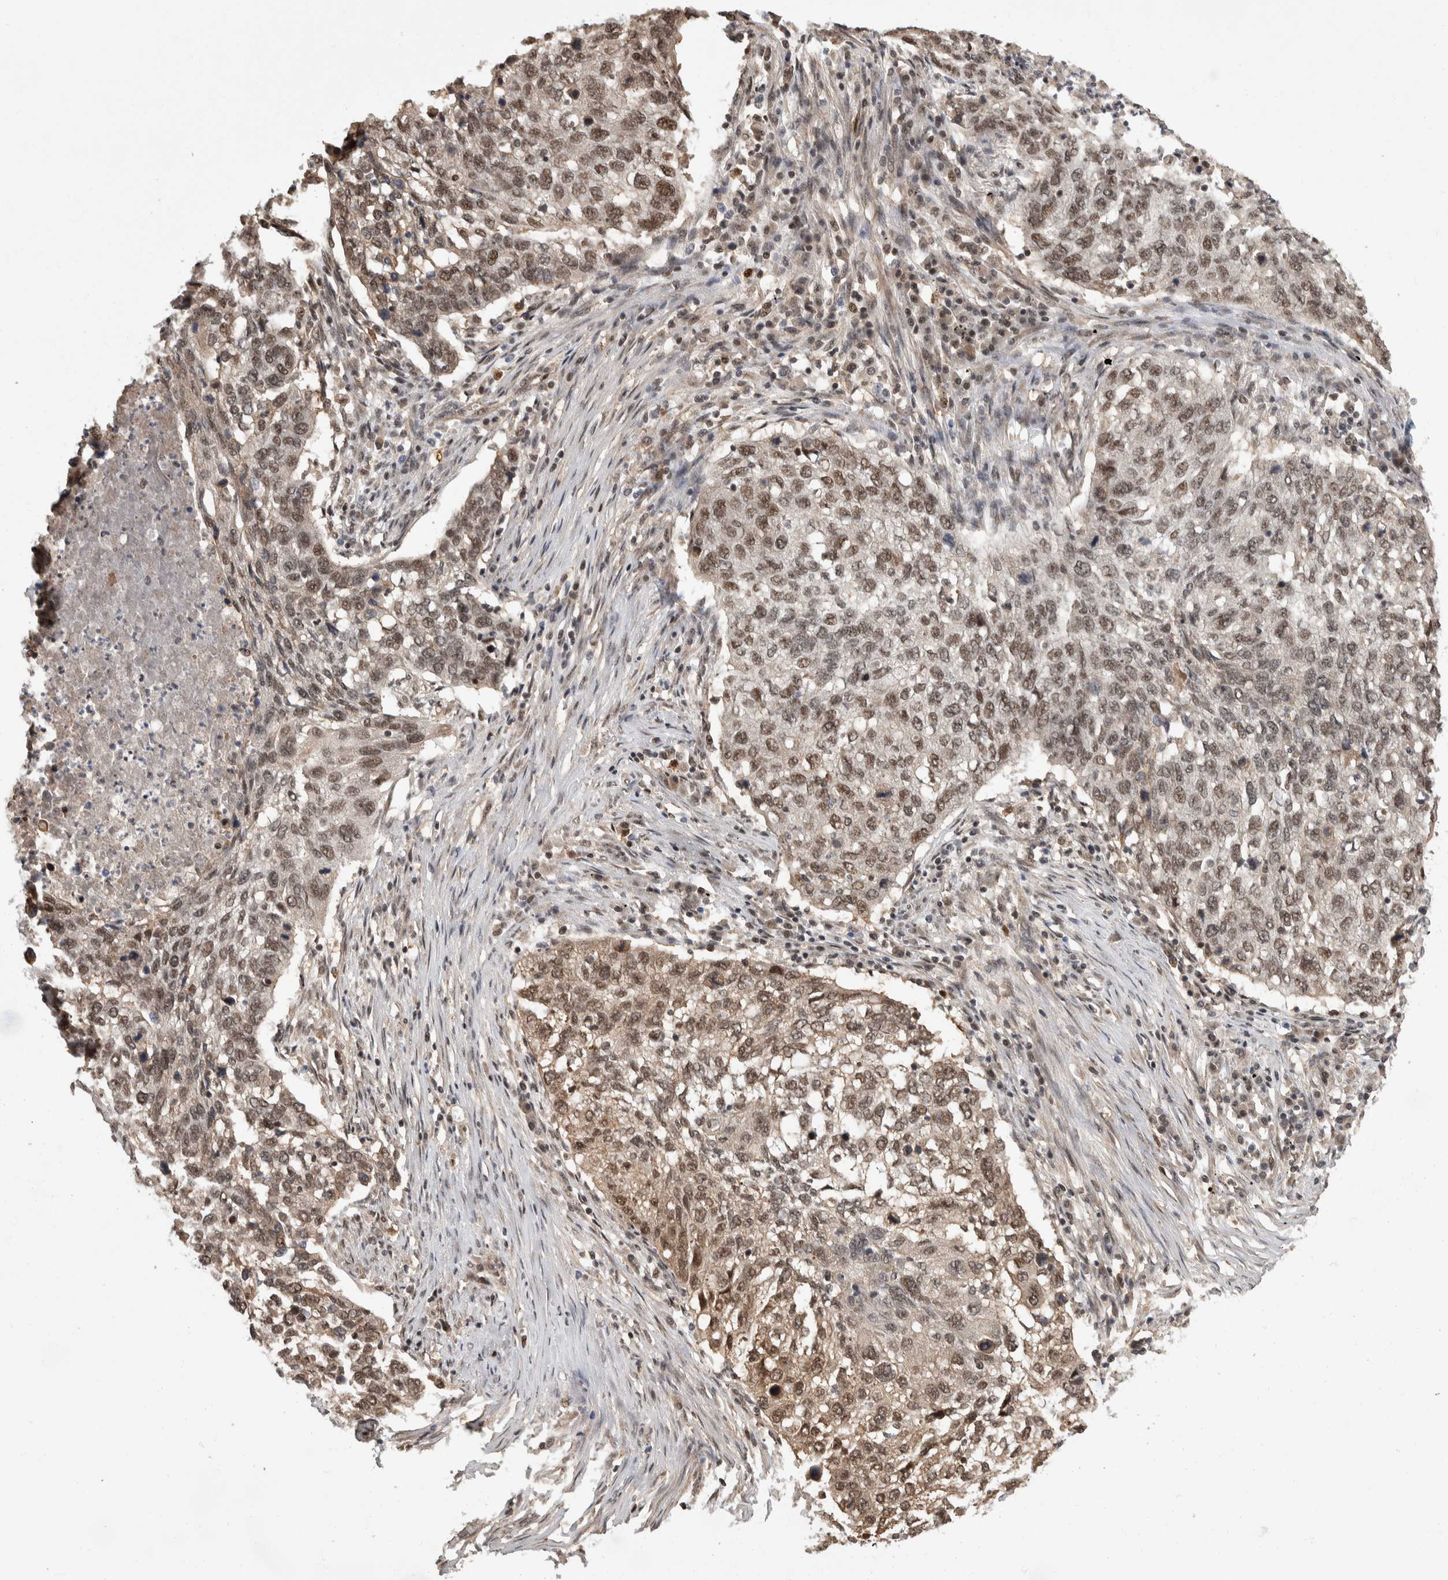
{"staining": {"intensity": "moderate", "quantity": ">75%", "location": "nuclear"}, "tissue": "lung cancer", "cell_type": "Tumor cells", "image_type": "cancer", "snomed": [{"axis": "morphology", "description": "Squamous cell carcinoma, NOS"}, {"axis": "topography", "description": "Lung"}], "caption": "Immunohistochemistry (IHC) photomicrograph of neoplastic tissue: lung cancer stained using immunohistochemistry displays medium levels of moderate protein expression localized specifically in the nuclear of tumor cells, appearing as a nuclear brown color.", "gene": "ZNF592", "patient": {"sex": "female", "age": 63}}